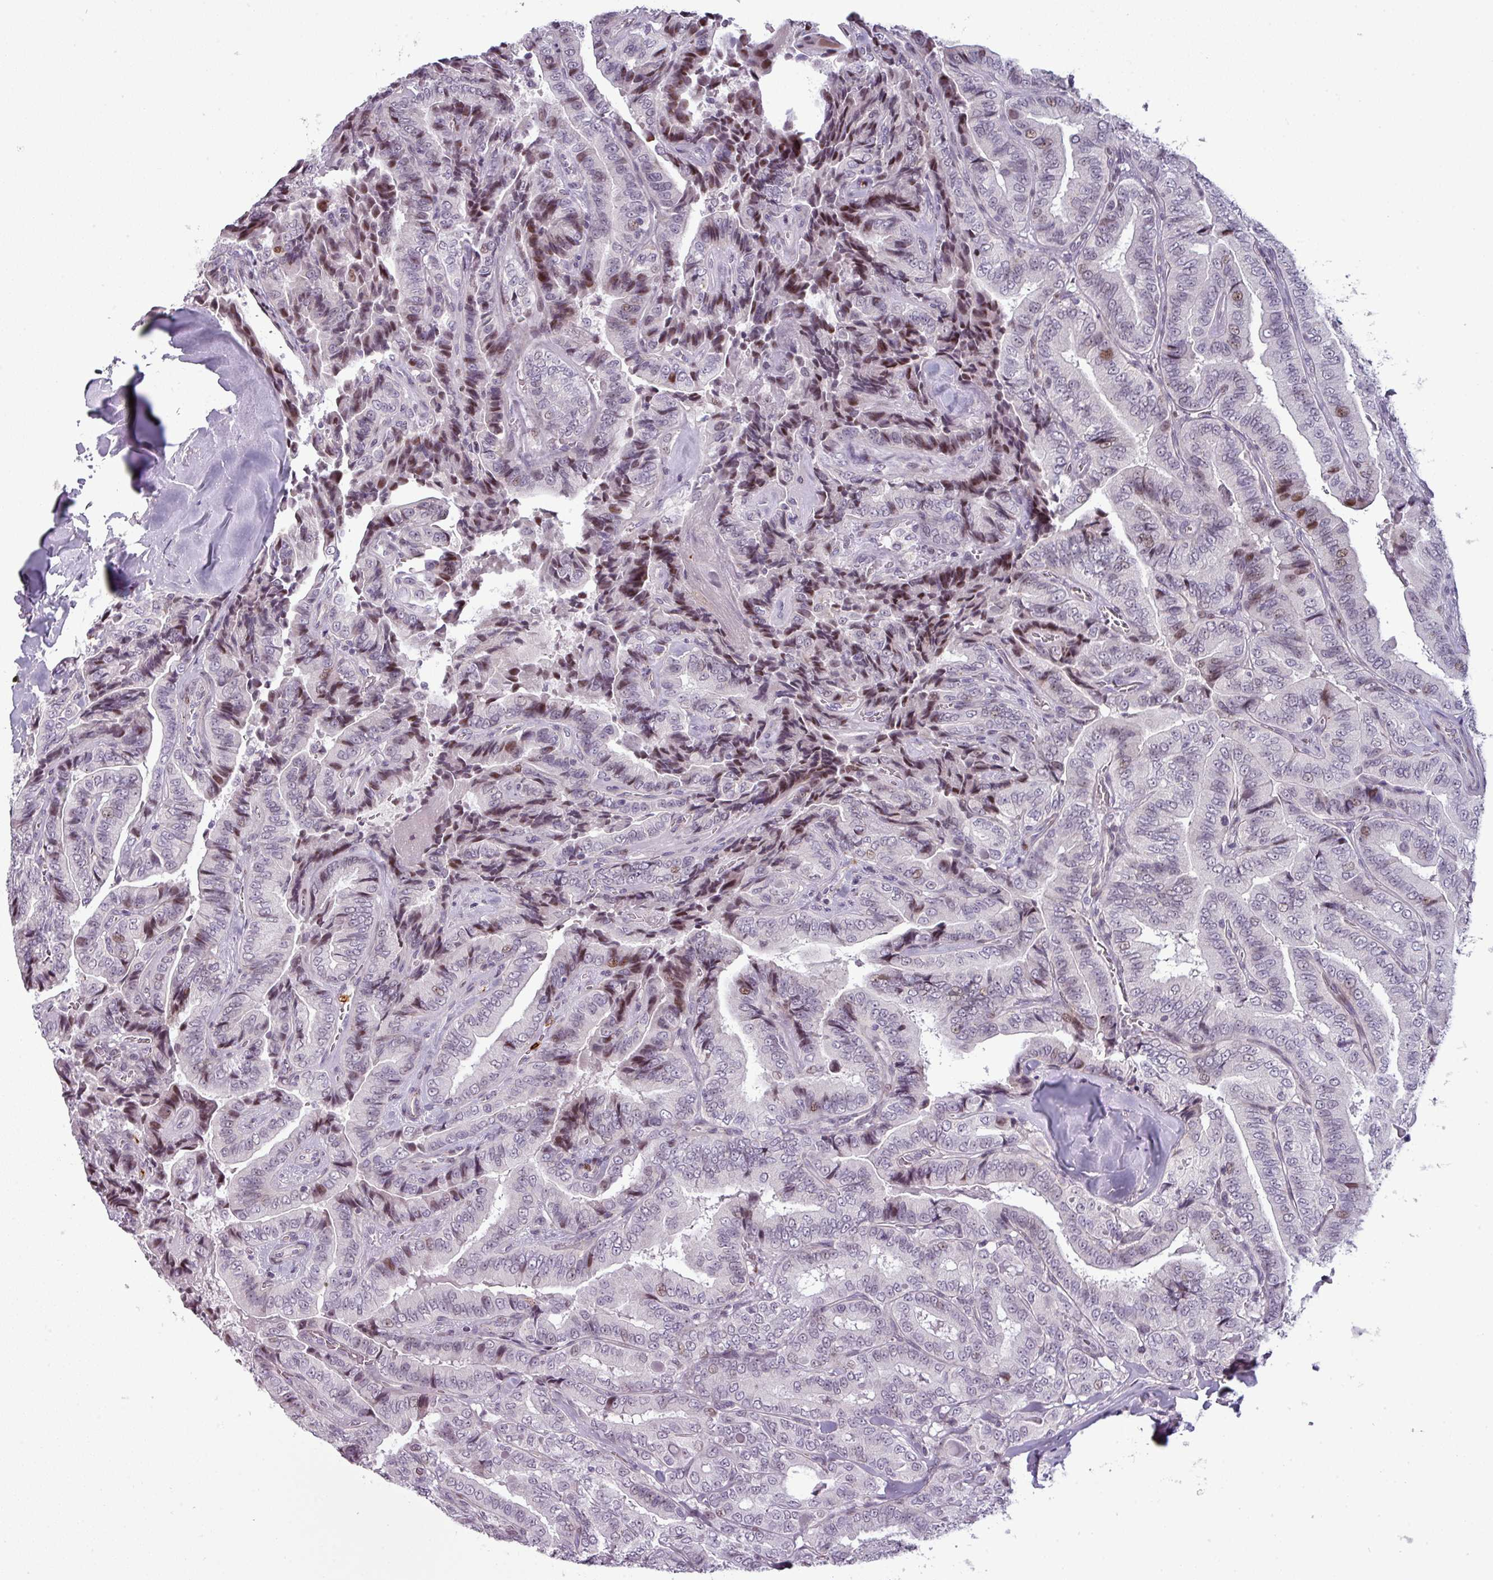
{"staining": {"intensity": "moderate", "quantity": "<25%", "location": "nuclear"}, "tissue": "thyroid cancer", "cell_type": "Tumor cells", "image_type": "cancer", "snomed": [{"axis": "morphology", "description": "Papillary adenocarcinoma, NOS"}, {"axis": "topography", "description": "Thyroid gland"}], "caption": "Thyroid papillary adenocarcinoma stained with DAB immunohistochemistry (IHC) displays low levels of moderate nuclear positivity in approximately <25% of tumor cells.", "gene": "TMEFF1", "patient": {"sex": "male", "age": 61}}